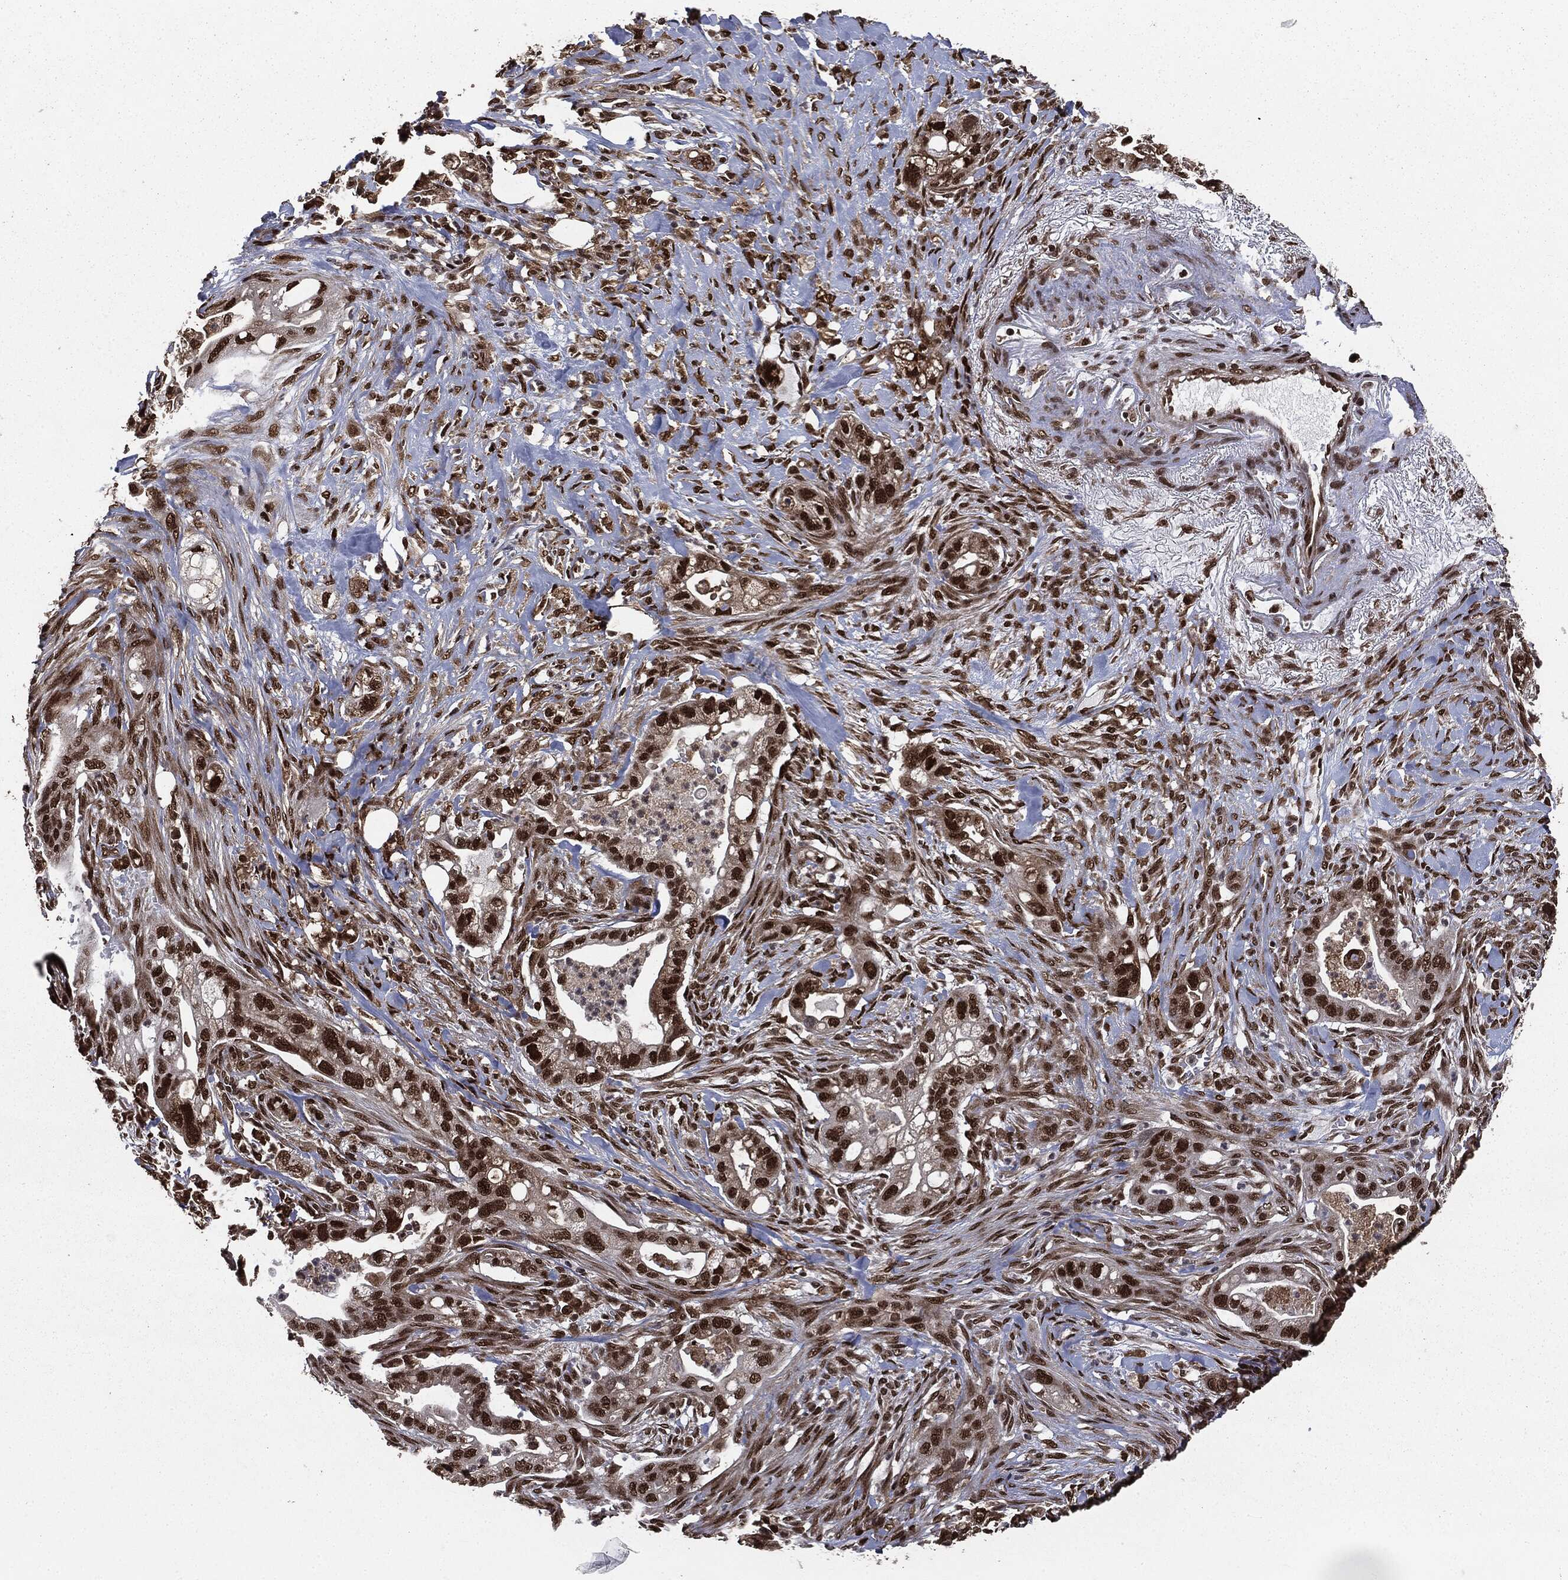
{"staining": {"intensity": "strong", "quantity": ">75%", "location": "nuclear"}, "tissue": "pancreatic cancer", "cell_type": "Tumor cells", "image_type": "cancer", "snomed": [{"axis": "morphology", "description": "Adenocarcinoma, NOS"}, {"axis": "topography", "description": "Pancreas"}], "caption": "Strong nuclear protein positivity is present in approximately >75% of tumor cells in pancreatic adenocarcinoma. The staining is performed using DAB brown chromogen to label protein expression. The nuclei are counter-stained blue using hematoxylin.", "gene": "DVL2", "patient": {"sex": "male", "age": 44}}